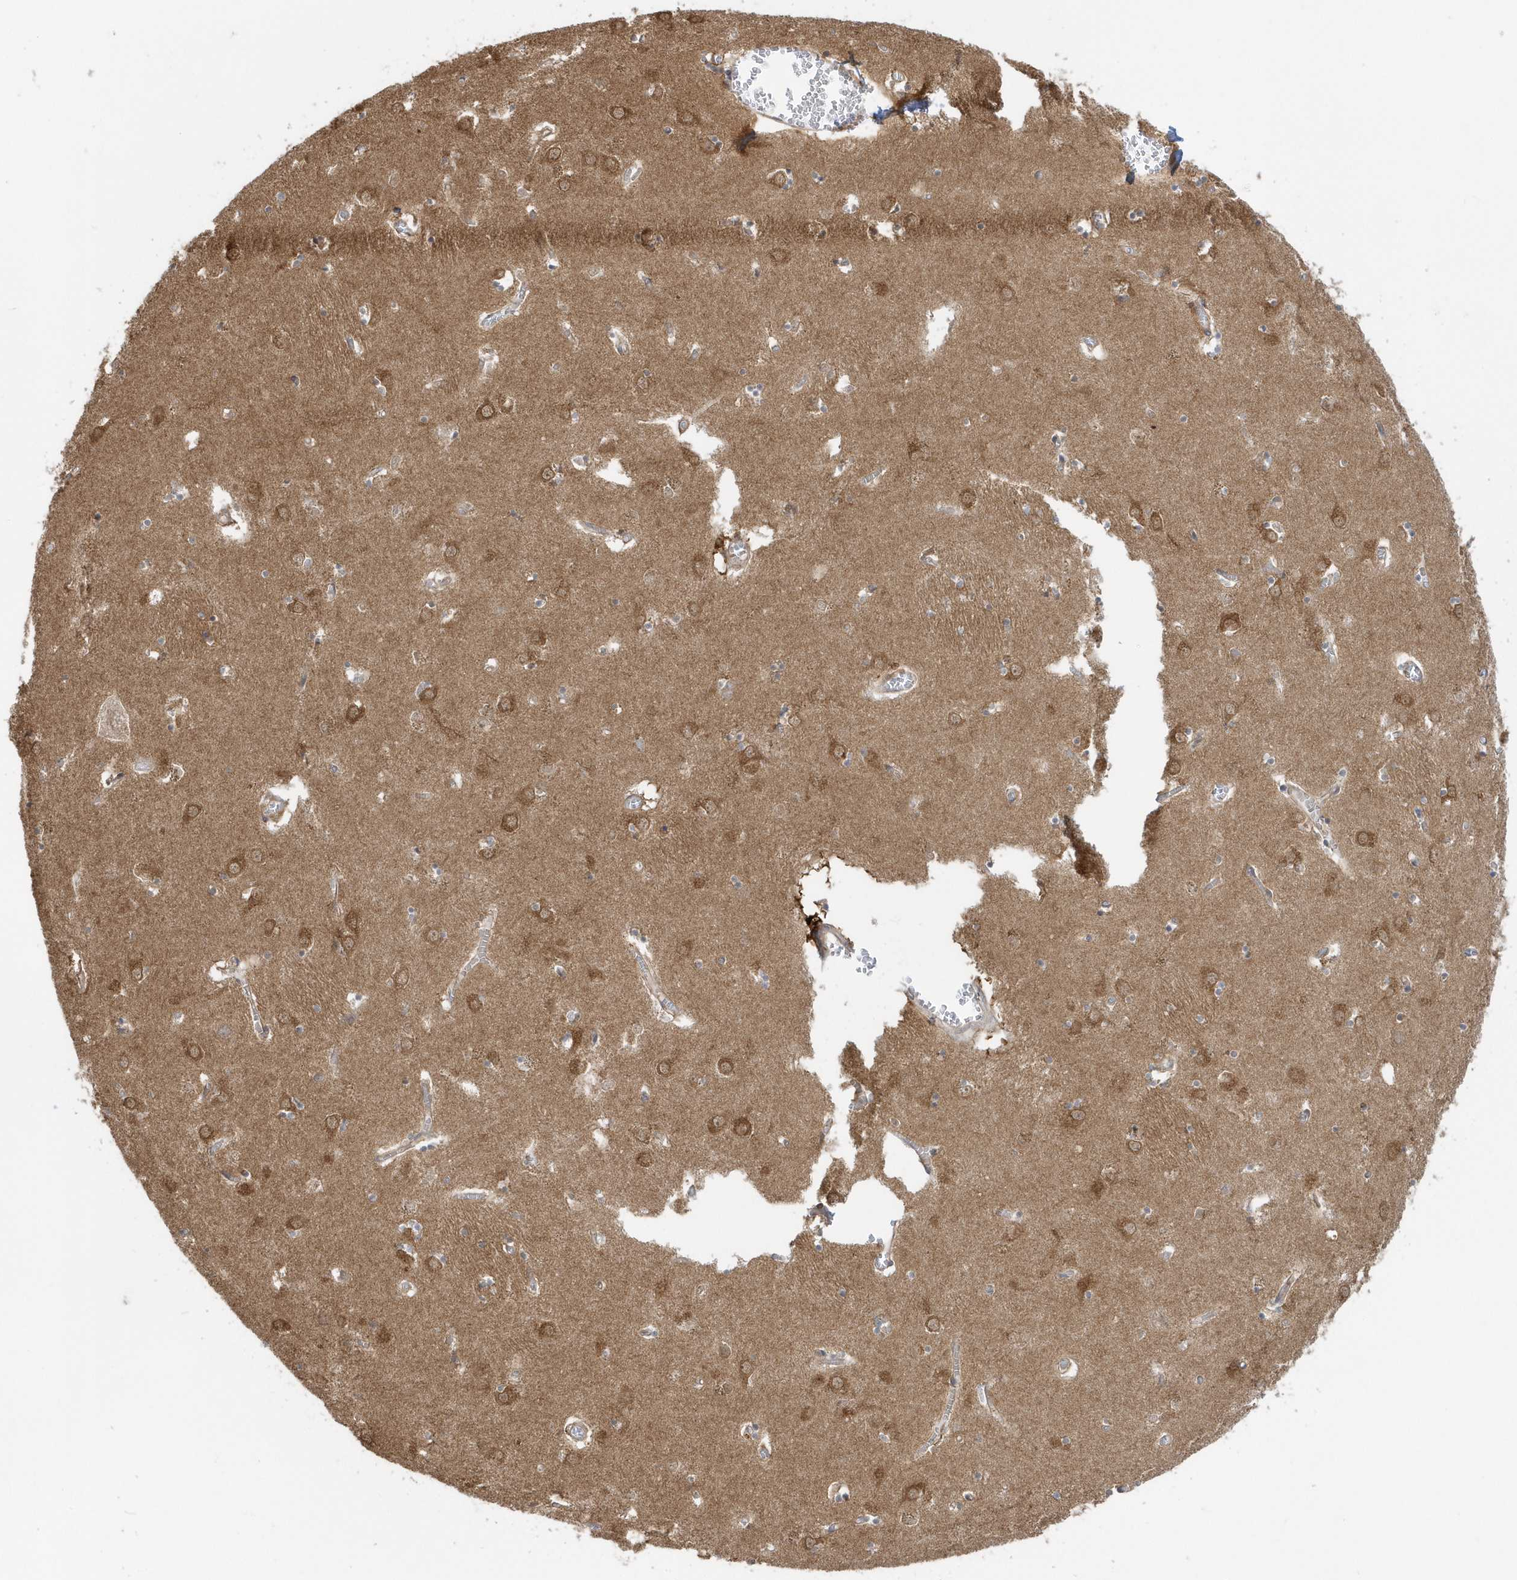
{"staining": {"intensity": "weak", "quantity": "<25%", "location": "cytoplasmic/membranous"}, "tissue": "caudate", "cell_type": "Glial cells", "image_type": "normal", "snomed": [{"axis": "morphology", "description": "Normal tissue, NOS"}, {"axis": "topography", "description": "Lateral ventricle wall"}], "caption": "Image shows no protein staining in glial cells of benign caudate. The staining is performed using DAB brown chromogen with nuclei counter-stained in using hematoxylin.", "gene": "PPP1R7", "patient": {"sex": "male", "age": 70}}